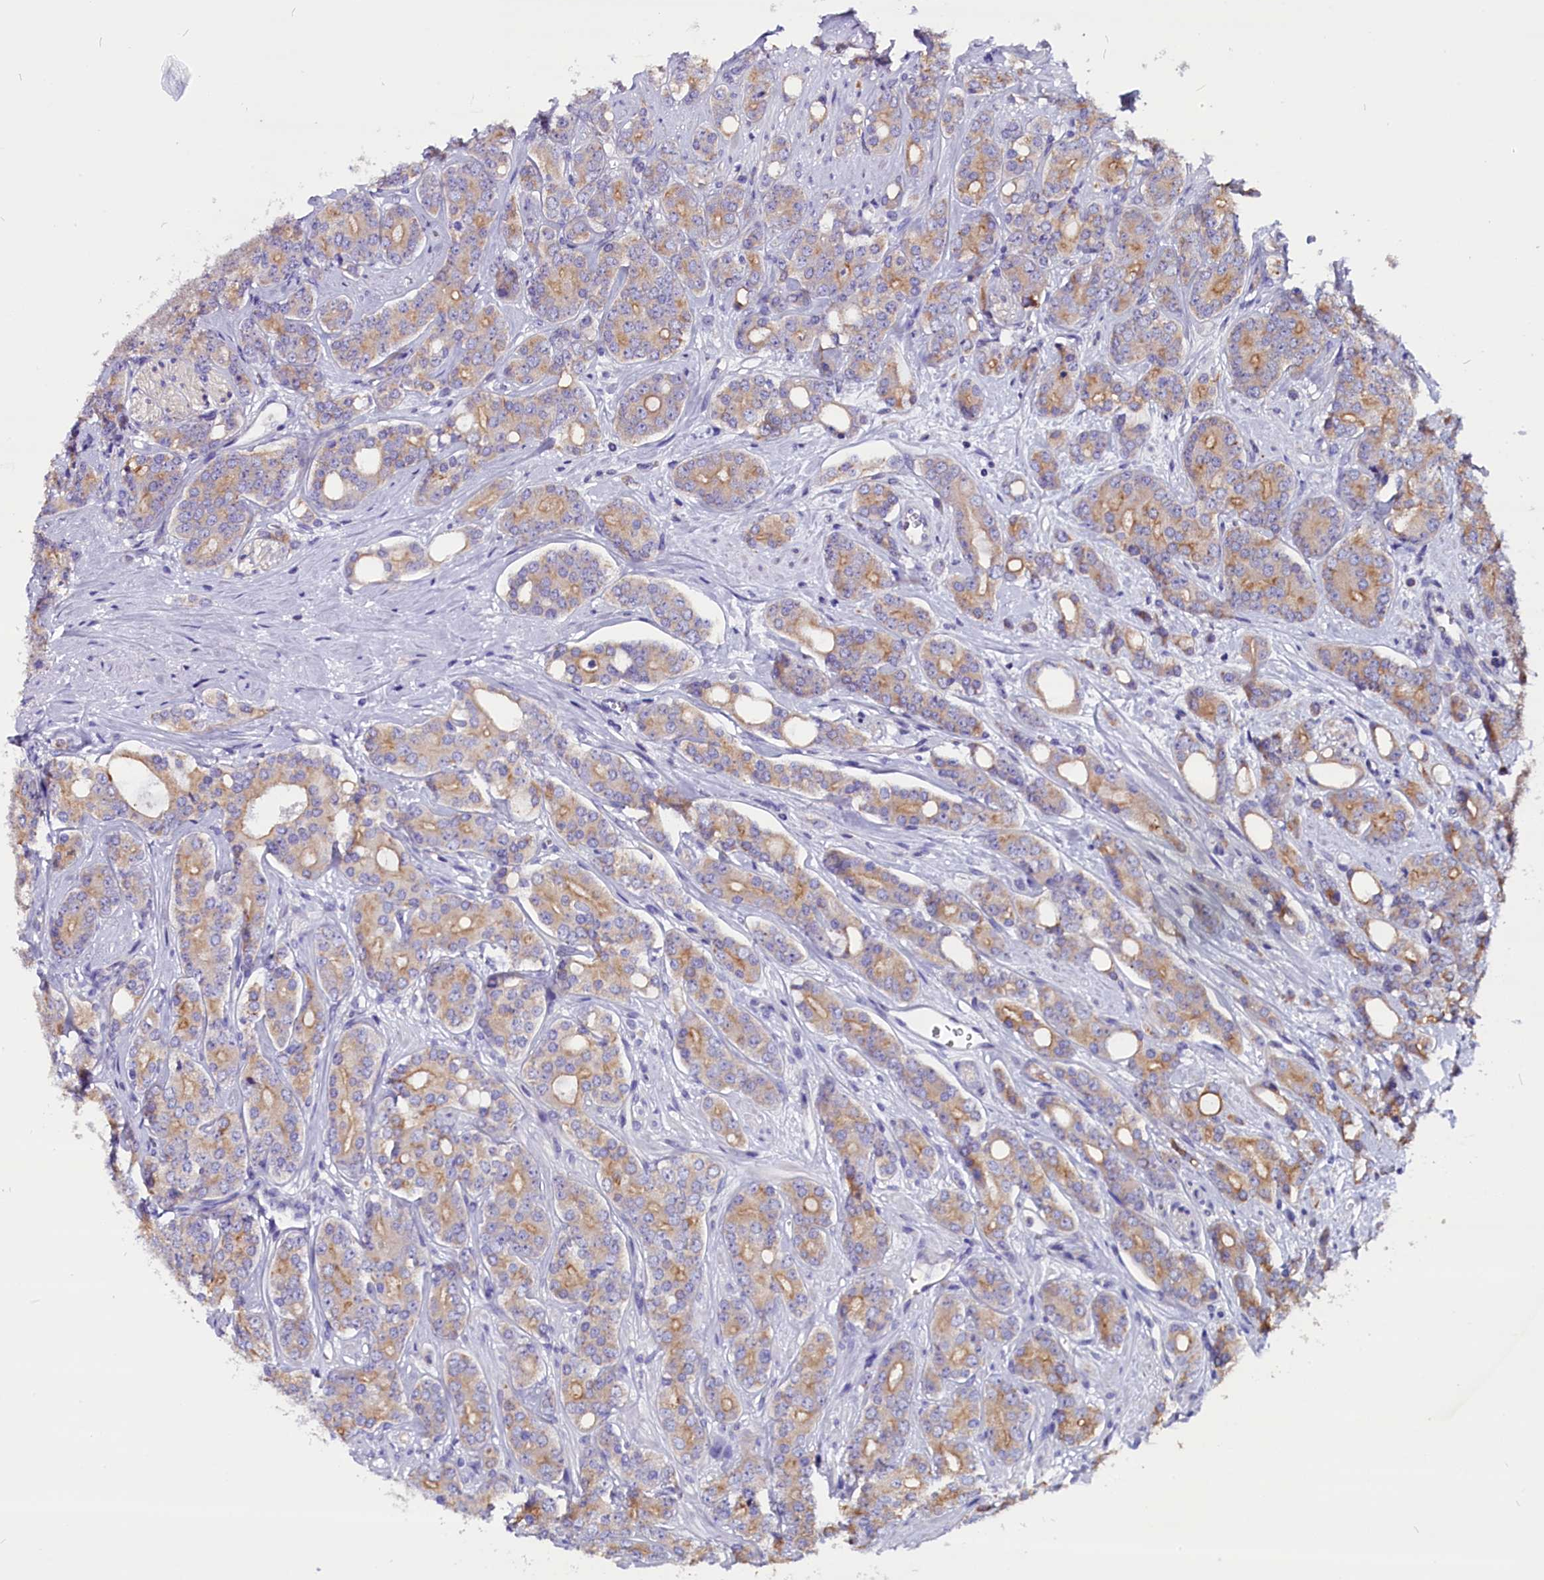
{"staining": {"intensity": "weak", "quantity": "25%-75%", "location": "cytoplasmic/membranous"}, "tissue": "prostate cancer", "cell_type": "Tumor cells", "image_type": "cancer", "snomed": [{"axis": "morphology", "description": "Adenocarcinoma, High grade"}, {"axis": "topography", "description": "Prostate"}], "caption": "Immunohistochemical staining of prostate cancer (high-grade adenocarcinoma) displays weak cytoplasmic/membranous protein staining in about 25%-75% of tumor cells.", "gene": "CEP170", "patient": {"sex": "male", "age": 62}}